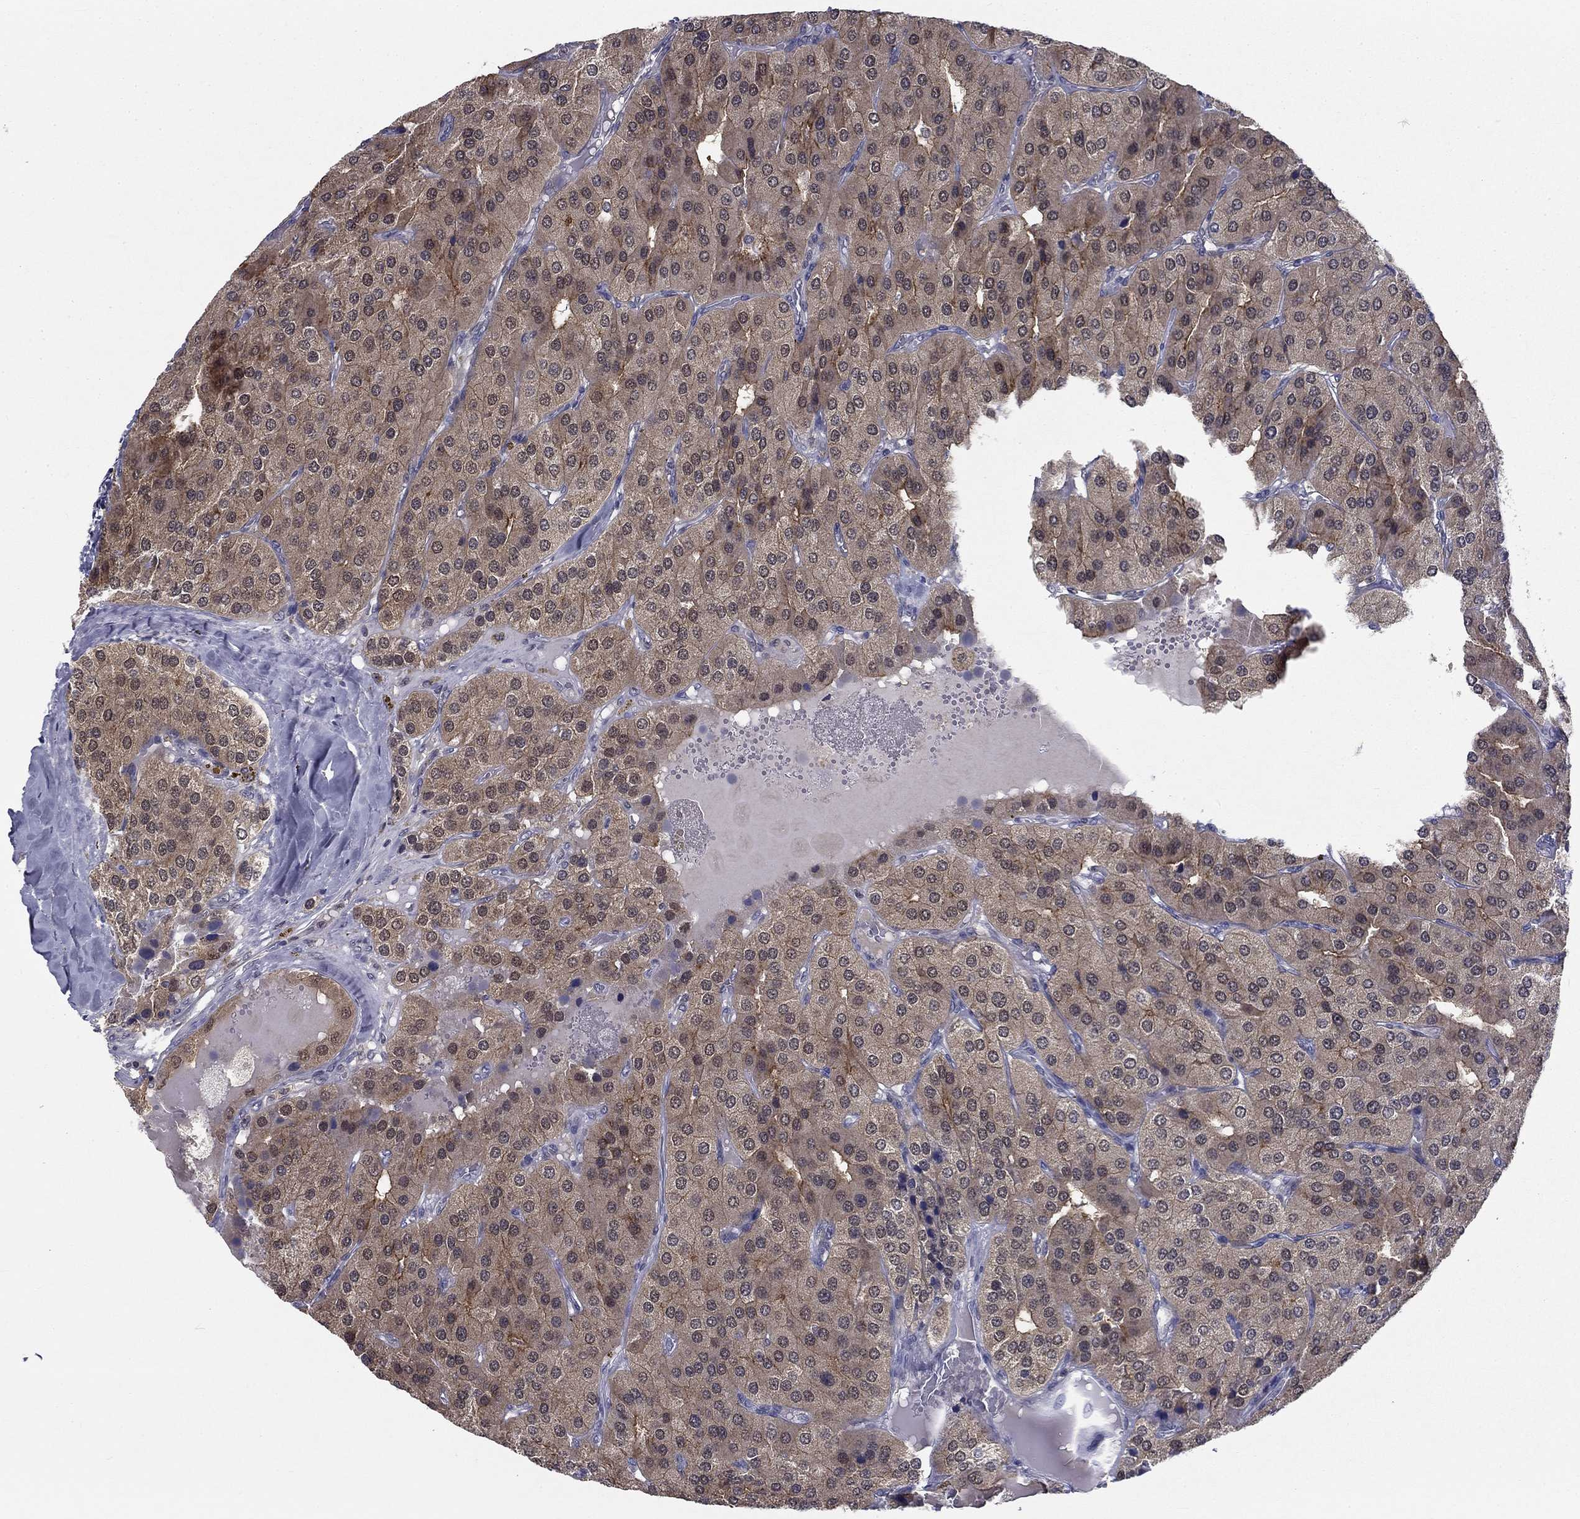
{"staining": {"intensity": "moderate", "quantity": "<25%", "location": "cytoplasmic/membranous"}, "tissue": "parathyroid gland", "cell_type": "Glandular cells", "image_type": "normal", "snomed": [{"axis": "morphology", "description": "Normal tissue, NOS"}, {"axis": "morphology", "description": "Adenoma, NOS"}, {"axis": "topography", "description": "Parathyroid gland"}], "caption": "Moderate cytoplasmic/membranous protein expression is seen in about <25% of glandular cells in parathyroid gland. Nuclei are stained in blue.", "gene": "NIT2", "patient": {"sex": "female", "age": 86}}